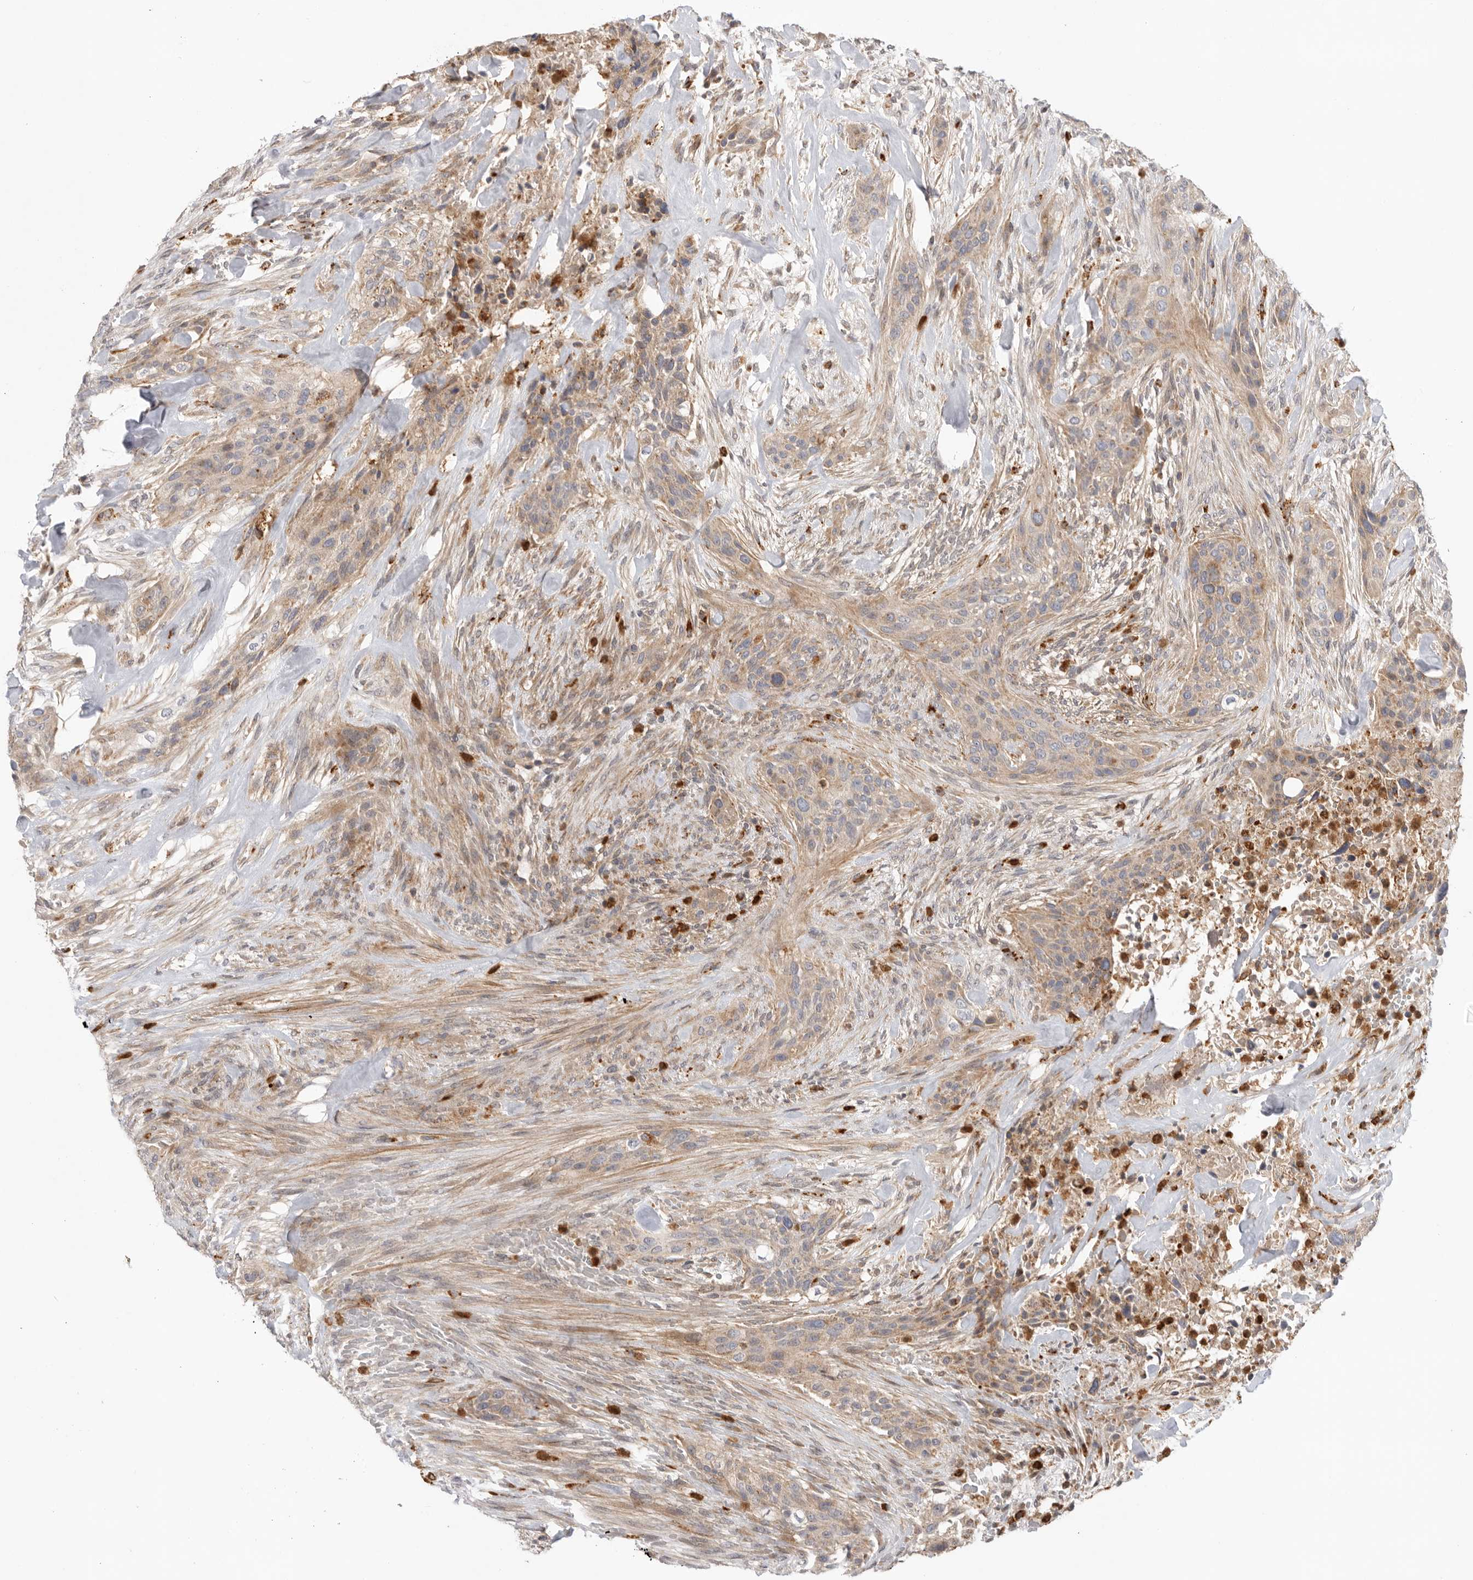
{"staining": {"intensity": "weak", "quantity": ">75%", "location": "cytoplasmic/membranous"}, "tissue": "urothelial cancer", "cell_type": "Tumor cells", "image_type": "cancer", "snomed": [{"axis": "morphology", "description": "Urothelial carcinoma, High grade"}, {"axis": "topography", "description": "Urinary bladder"}], "caption": "Tumor cells reveal low levels of weak cytoplasmic/membranous positivity in approximately >75% of cells in human urothelial cancer.", "gene": "GNE", "patient": {"sex": "male", "age": 35}}